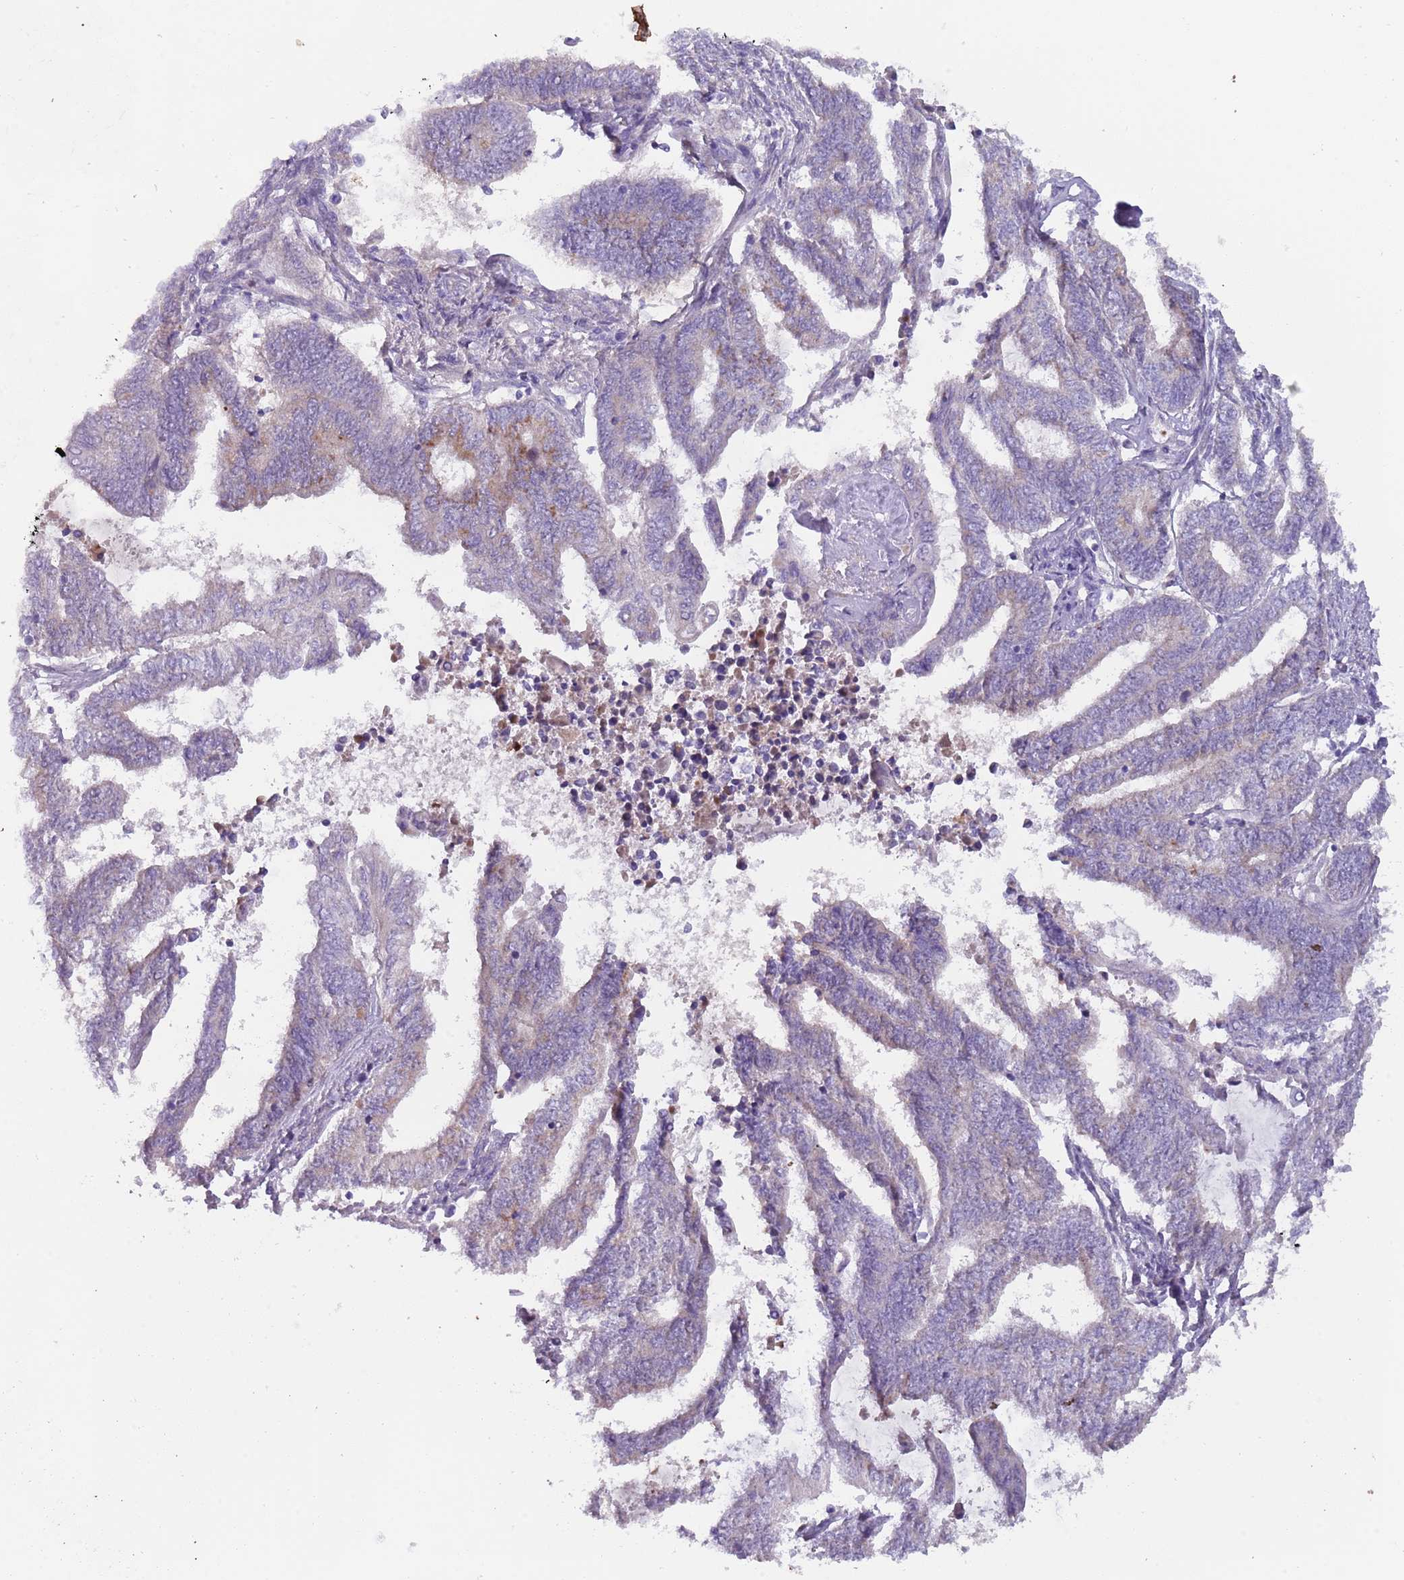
{"staining": {"intensity": "moderate", "quantity": "<25%", "location": "cytoplasmic/membranous"}, "tissue": "endometrial cancer", "cell_type": "Tumor cells", "image_type": "cancer", "snomed": [{"axis": "morphology", "description": "Adenocarcinoma, NOS"}, {"axis": "topography", "description": "Uterus"}, {"axis": "topography", "description": "Endometrium"}], "caption": "Moderate cytoplasmic/membranous protein staining is present in approximately <25% of tumor cells in adenocarcinoma (endometrial).", "gene": "TMEM251", "patient": {"sex": "female", "age": 70}}